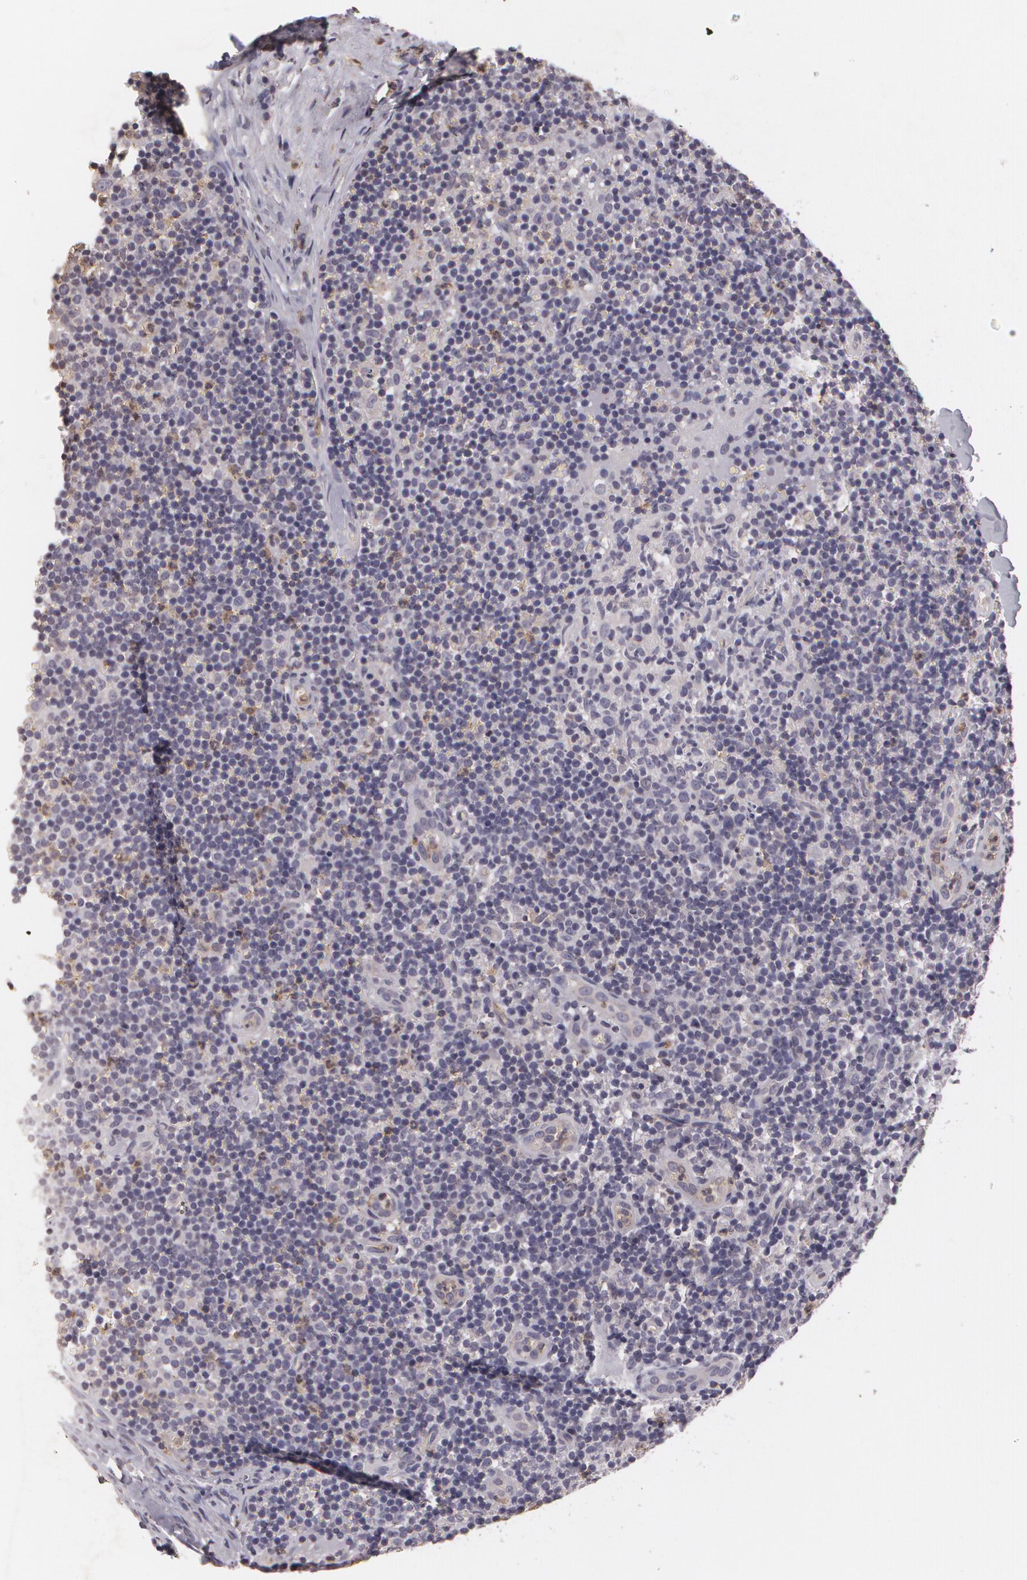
{"staining": {"intensity": "weak", "quantity": "<25%", "location": "cytoplasmic/membranous"}, "tissue": "lymph node", "cell_type": "Germinal center cells", "image_type": "normal", "snomed": [{"axis": "morphology", "description": "Normal tissue, NOS"}, {"axis": "morphology", "description": "Inflammation, NOS"}, {"axis": "topography", "description": "Lymph node"}], "caption": "Immunohistochemistry (IHC) of unremarkable lymph node exhibits no staining in germinal center cells.", "gene": "KCNA4", "patient": {"sex": "male", "age": 46}}